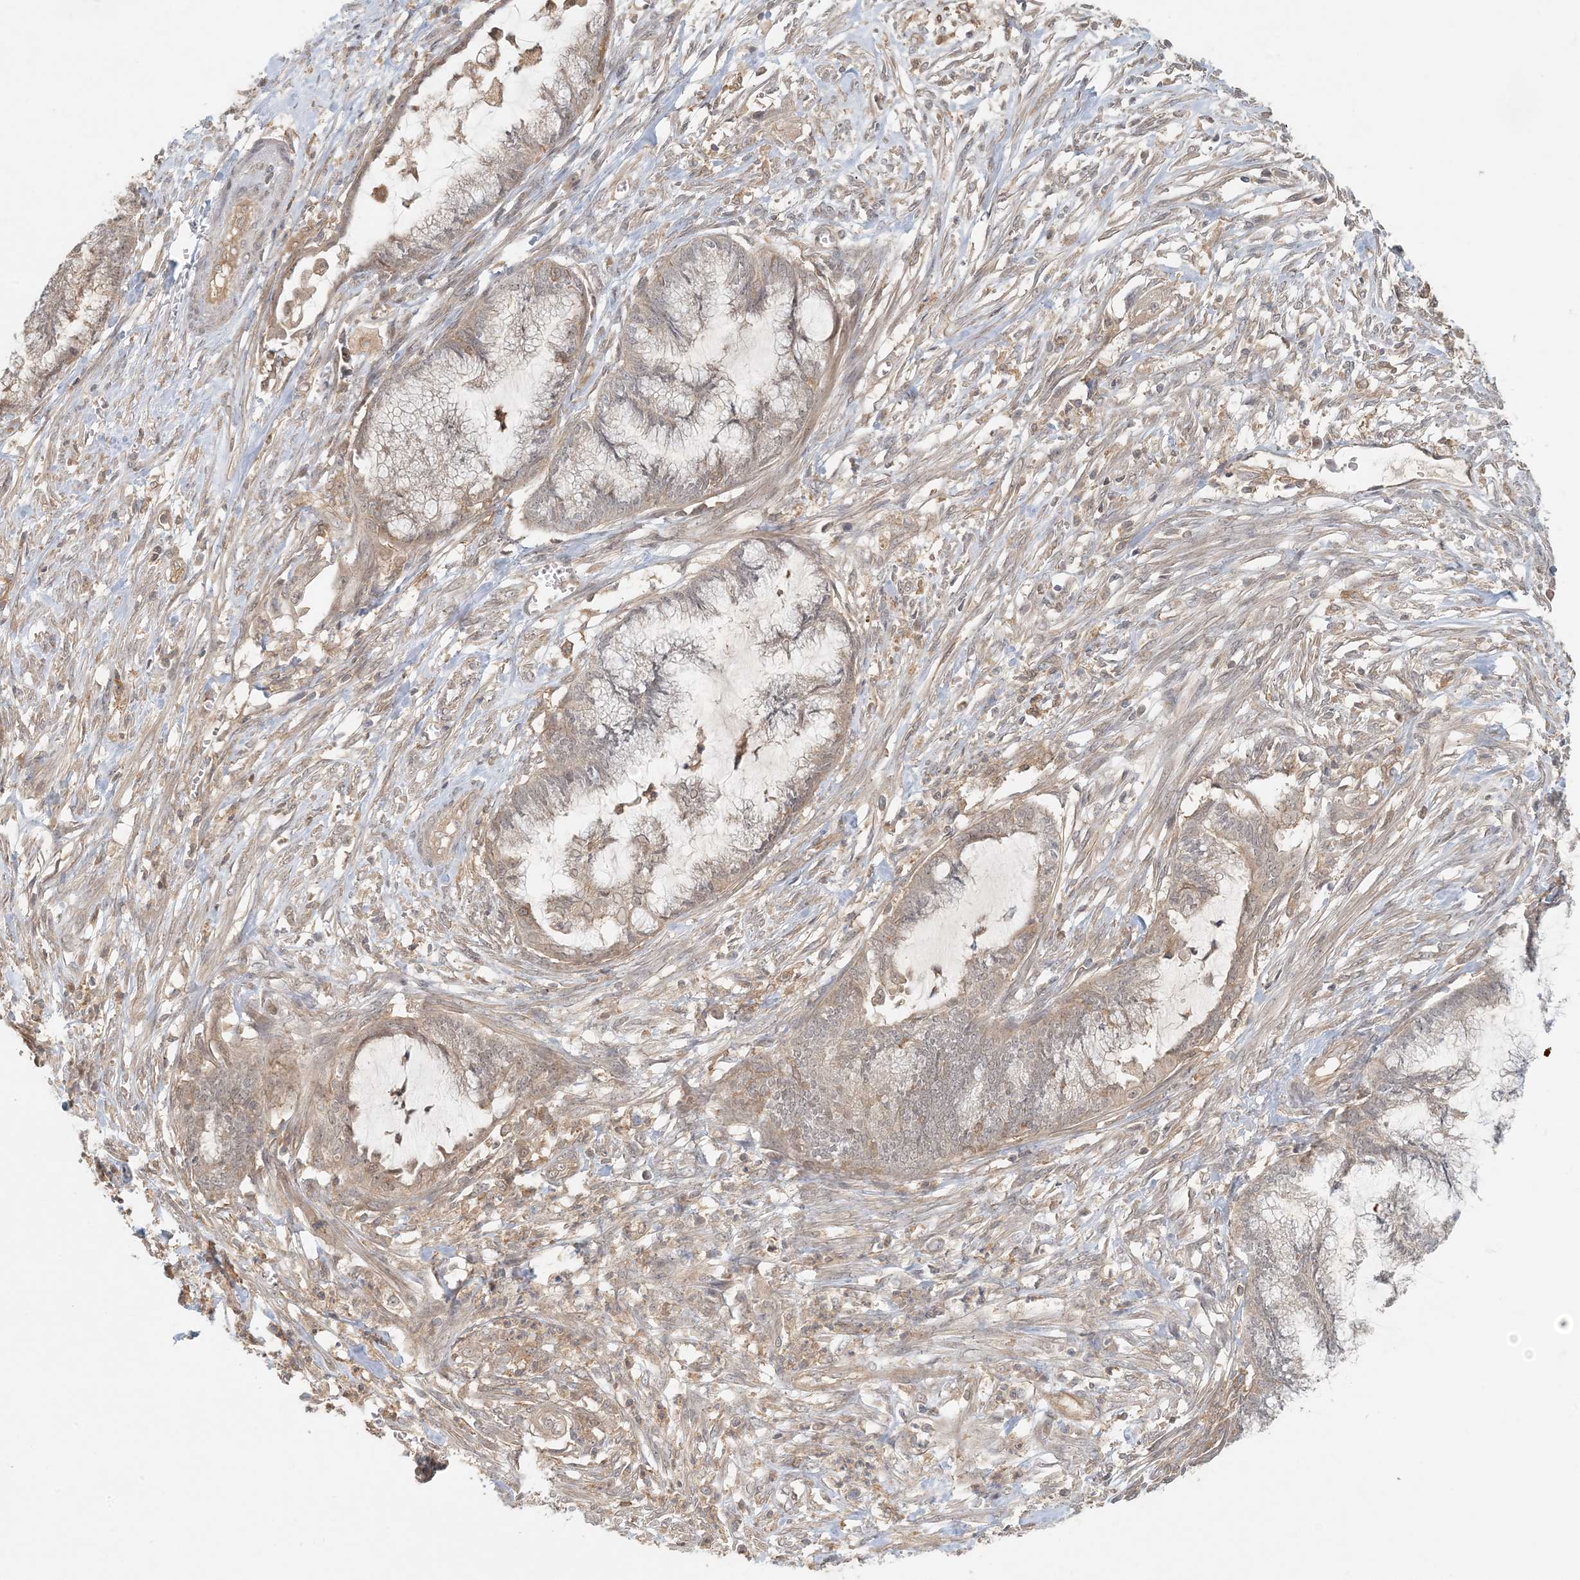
{"staining": {"intensity": "negative", "quantity": "none", "location": "none"}, "tissue": "endometrial cancer", "cell_type": "Tumor cells", "image_type": "cancer", "snomed": [{"axis": "morphology", "description": "Adenocarcinoma, NOS"}, {"axis": "topography", "description": "Endometrium"}], "caption": "This micrograph is of adenocarcinoma (endometrial) stained with IHC to label a protein in brown with the nuclei are counter-stained blue. There is no expression in tumor cells. (DAB IHC, high magnification).", "gene": "OBI1", "patient": {"sex": "female", "age": 86}}